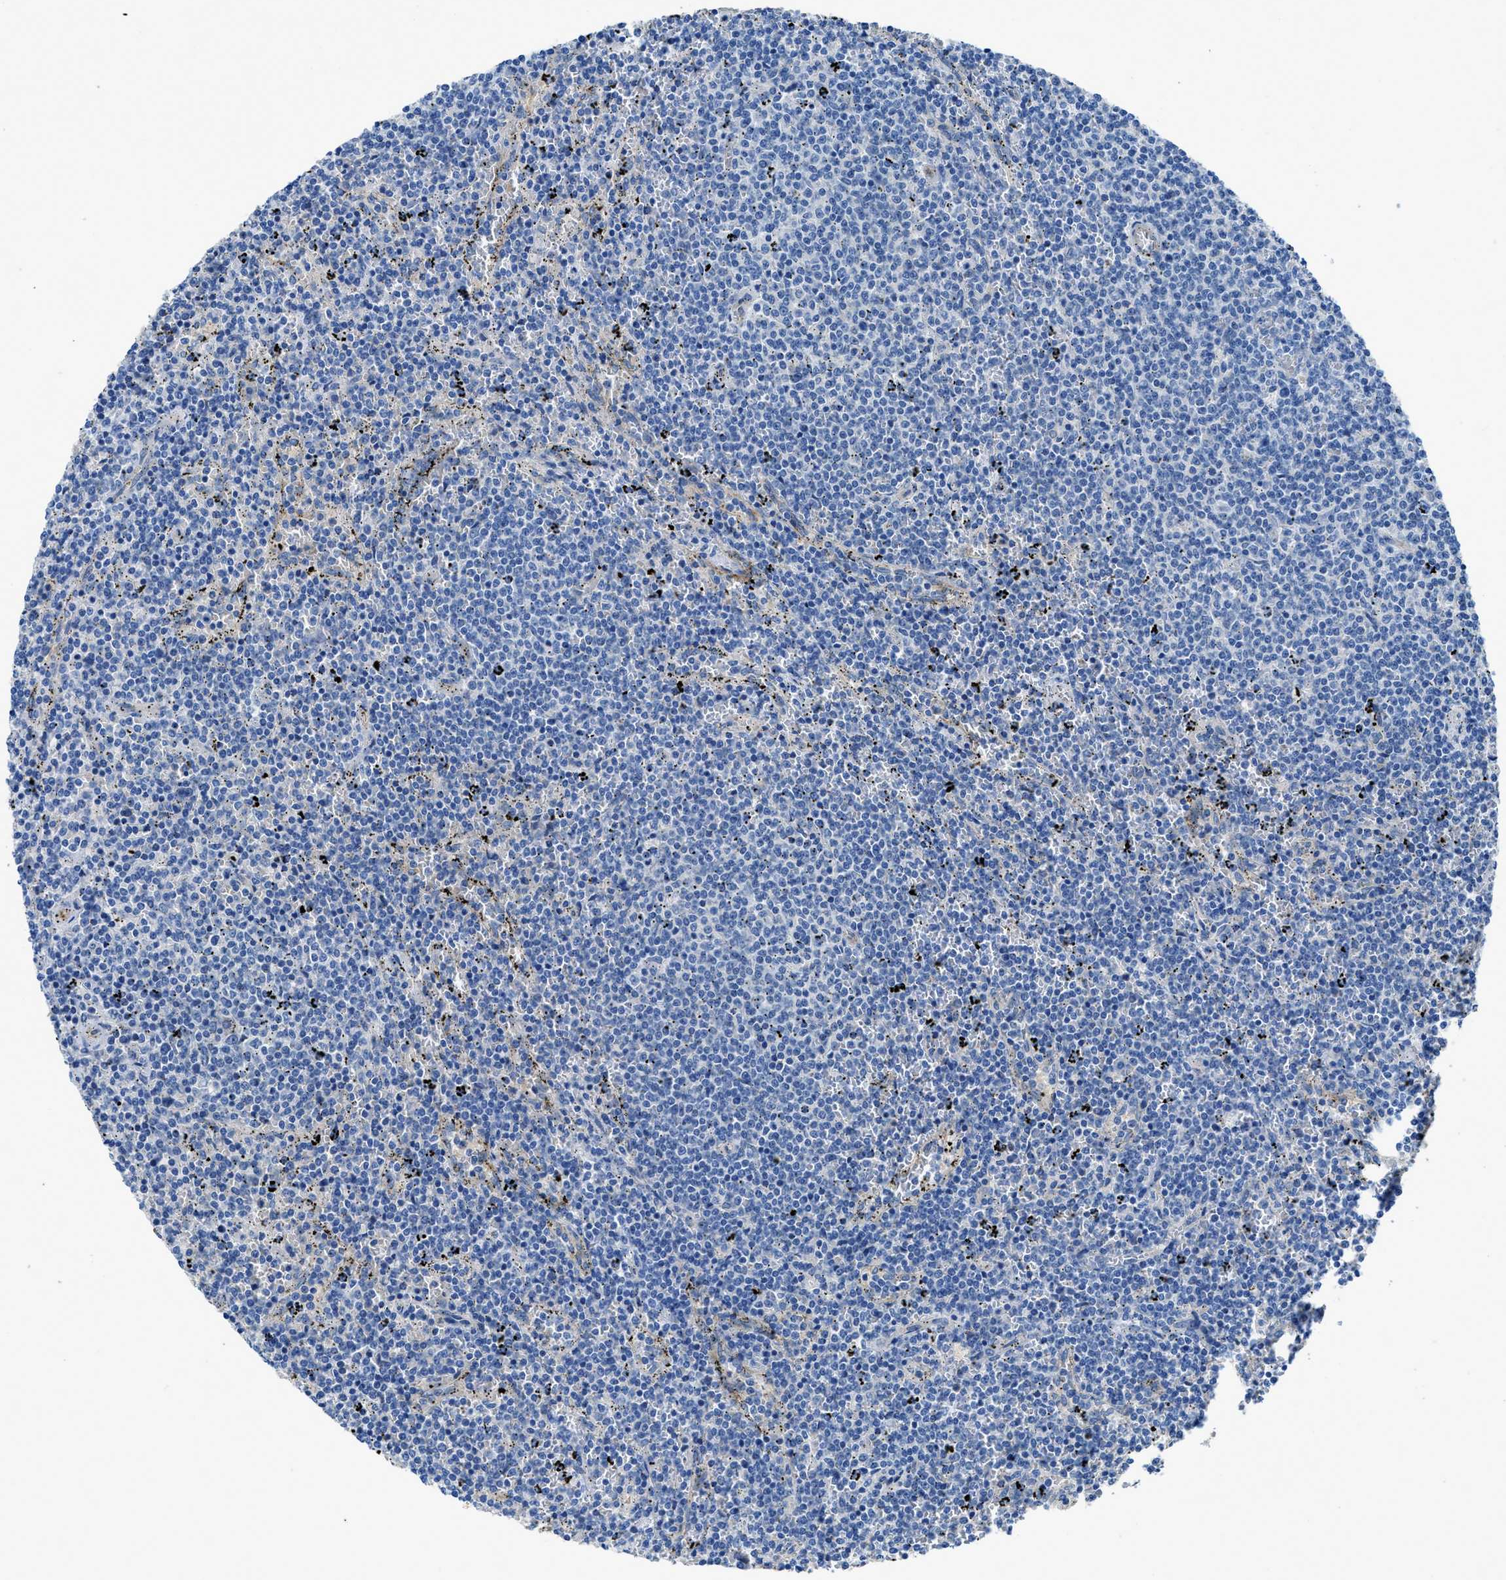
{"staining": {"intensity": "negative", "quantity": "none", "location": "none"}, "tissue": "lymphoma", "cell_type": "Tumor cells", "image_type": "cancer", "snomed": [{"axis": "morphology", "description": "Malignant lymphoma, non-Hodgkin's type, Low grade"}, {"axis": "topography", "description": "Spleen"}], "caption": "High power microscopy micrograph of an immunohistochemistry (IHC) histopathology image of lymphoma, revealing no significant staining in tumor cells.", "gene": "PTGFRN", "patient": {"sex": "female", "age": 50}}